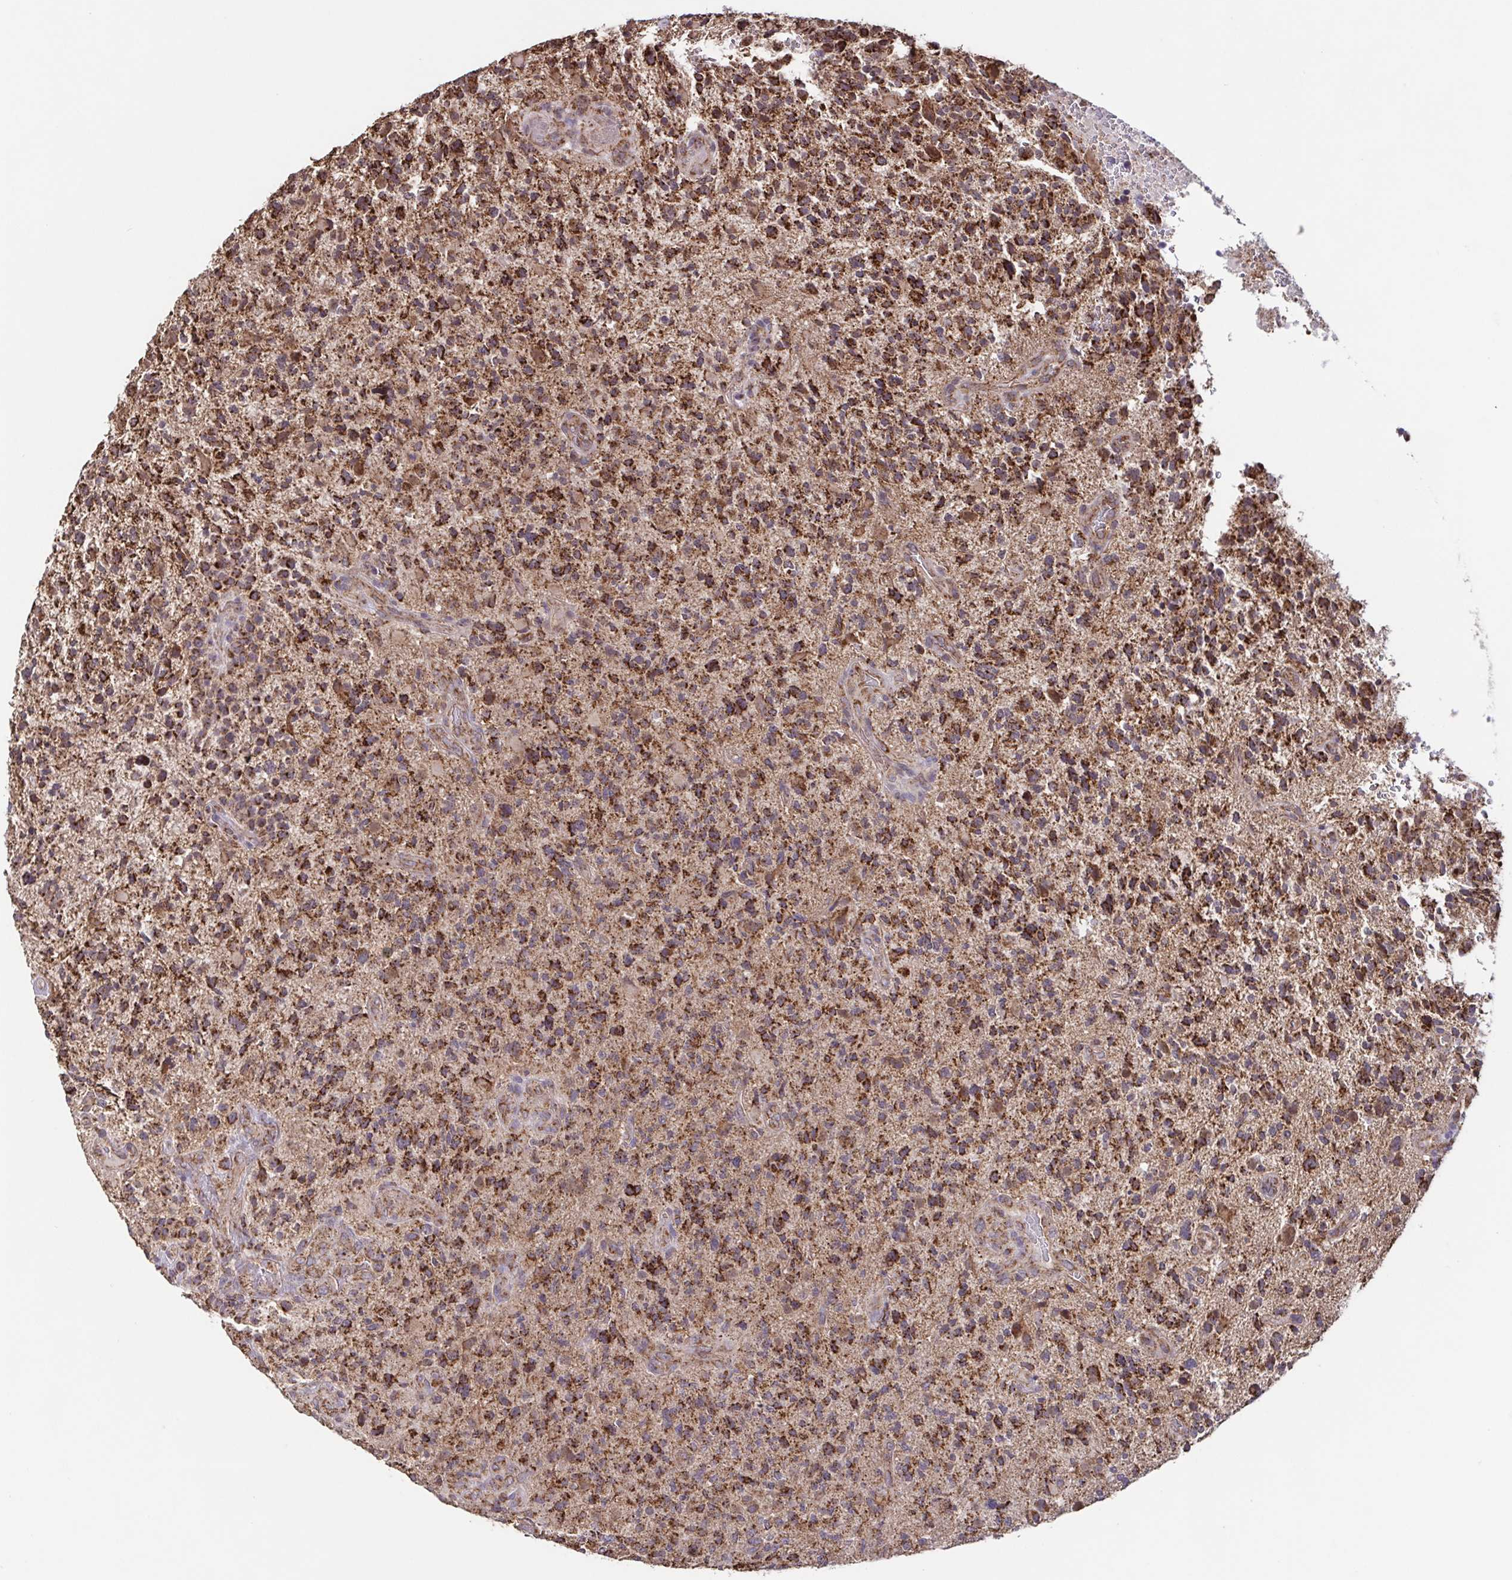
{"staining": {"intensity": "strong", "quantity": ">75%", "location": "cytoplasmic/membranous"}, "tissue": "glioma", "cell_type": "Tumor cells", "image_type": "cancer", "snomed": [{"axis": "morphology", "description": "Glioma, malignant, High grade"}, {"axis": "topography", "description": "Brain"}], "caption": "Strong cytoplasmic/membranous protein positivity is identified in about >75% of tumor cells in glioma.", "gene": "DIP2B", "patient": {"sex": "female", "age": 71}}